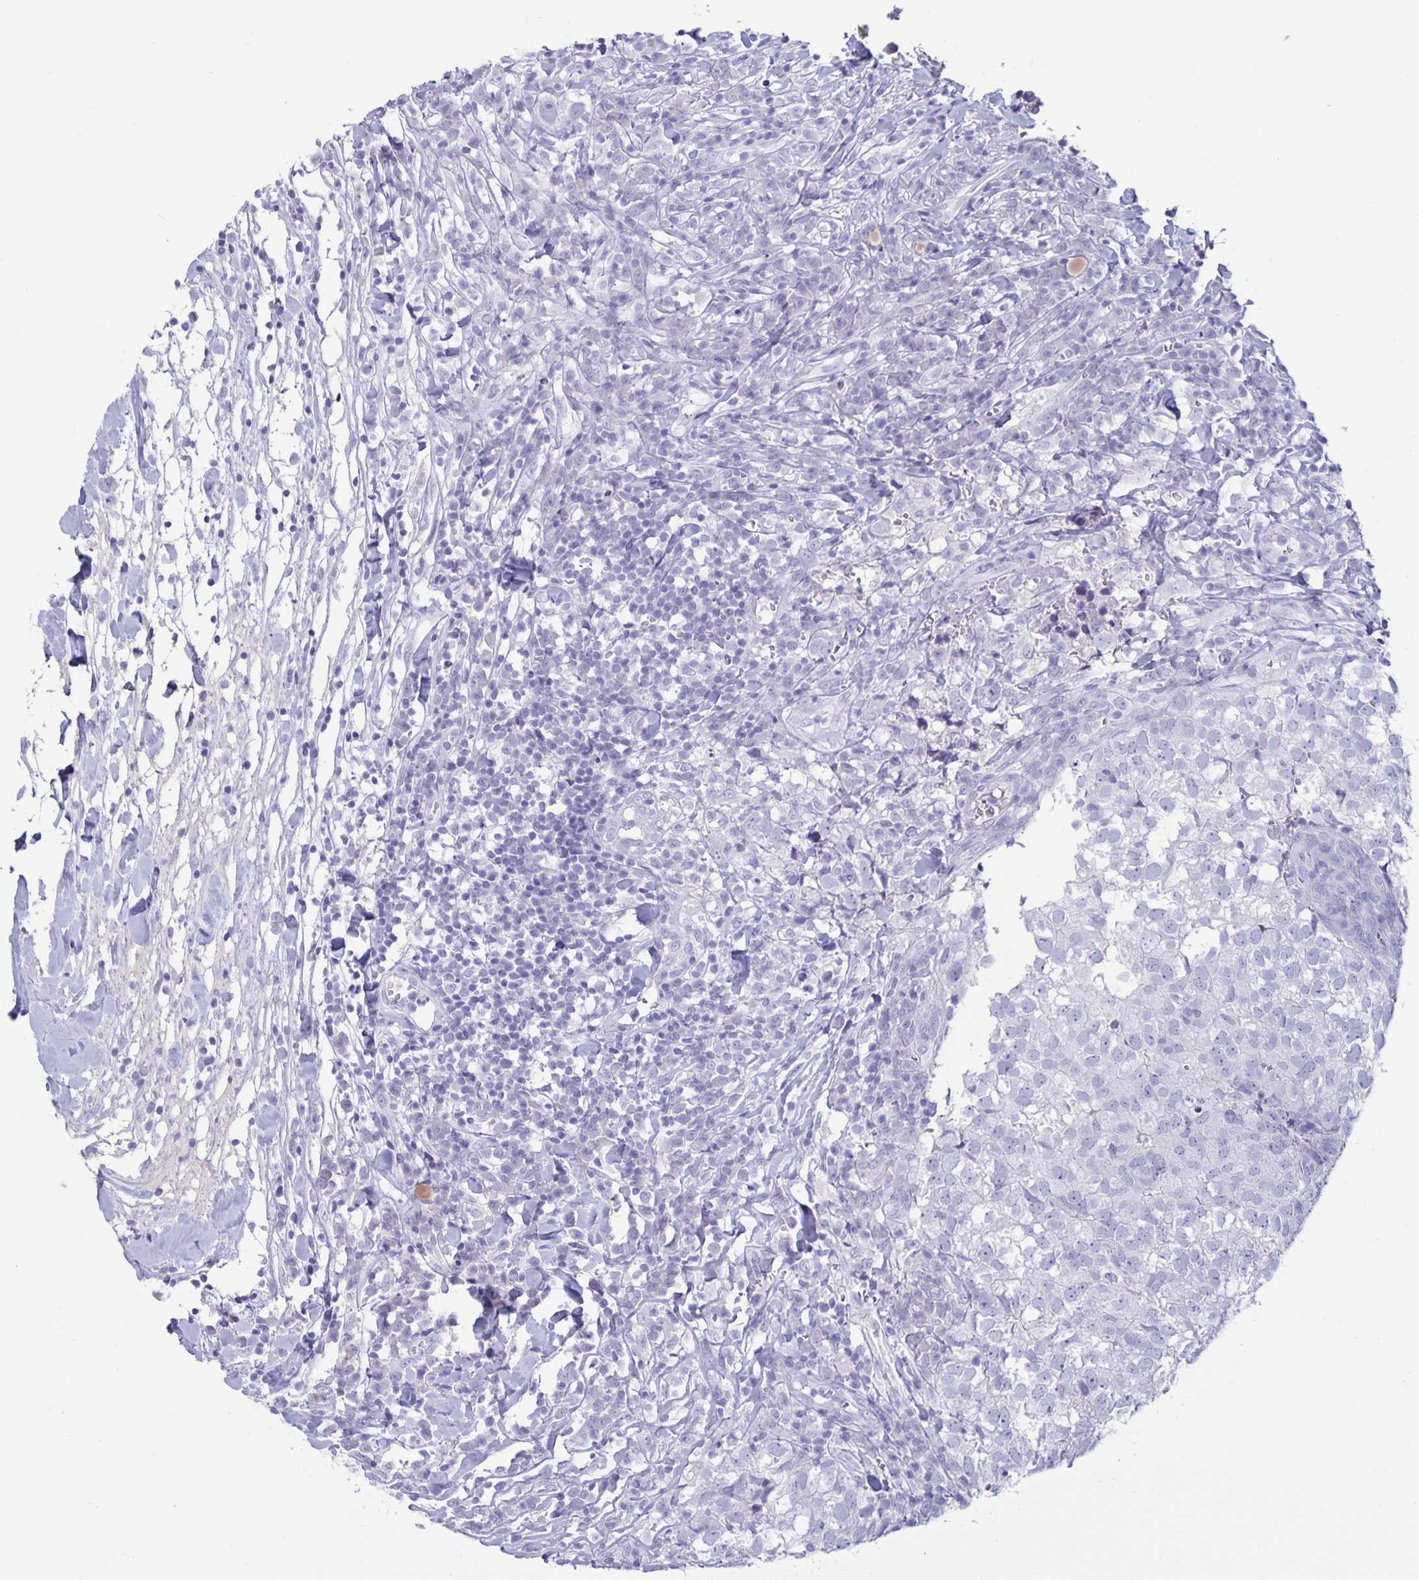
{"staining": {"intensity": "negative", "quantity": "none", "location": "none"}, "tissue": "breast cancer", "cell_type": "Tumor cells", "image_type": "cancer", "snomed": [{"axis": "morphology", "description": "Duct carcinoma"}, {"axis": "topography", "description": "Breast"}], "caption": "Image shows no significant protein staining in tumor cells of breast intraductal carcinoma.", "gene": "BPIFA3", "patient": {"sex": "female", "age": 30}}